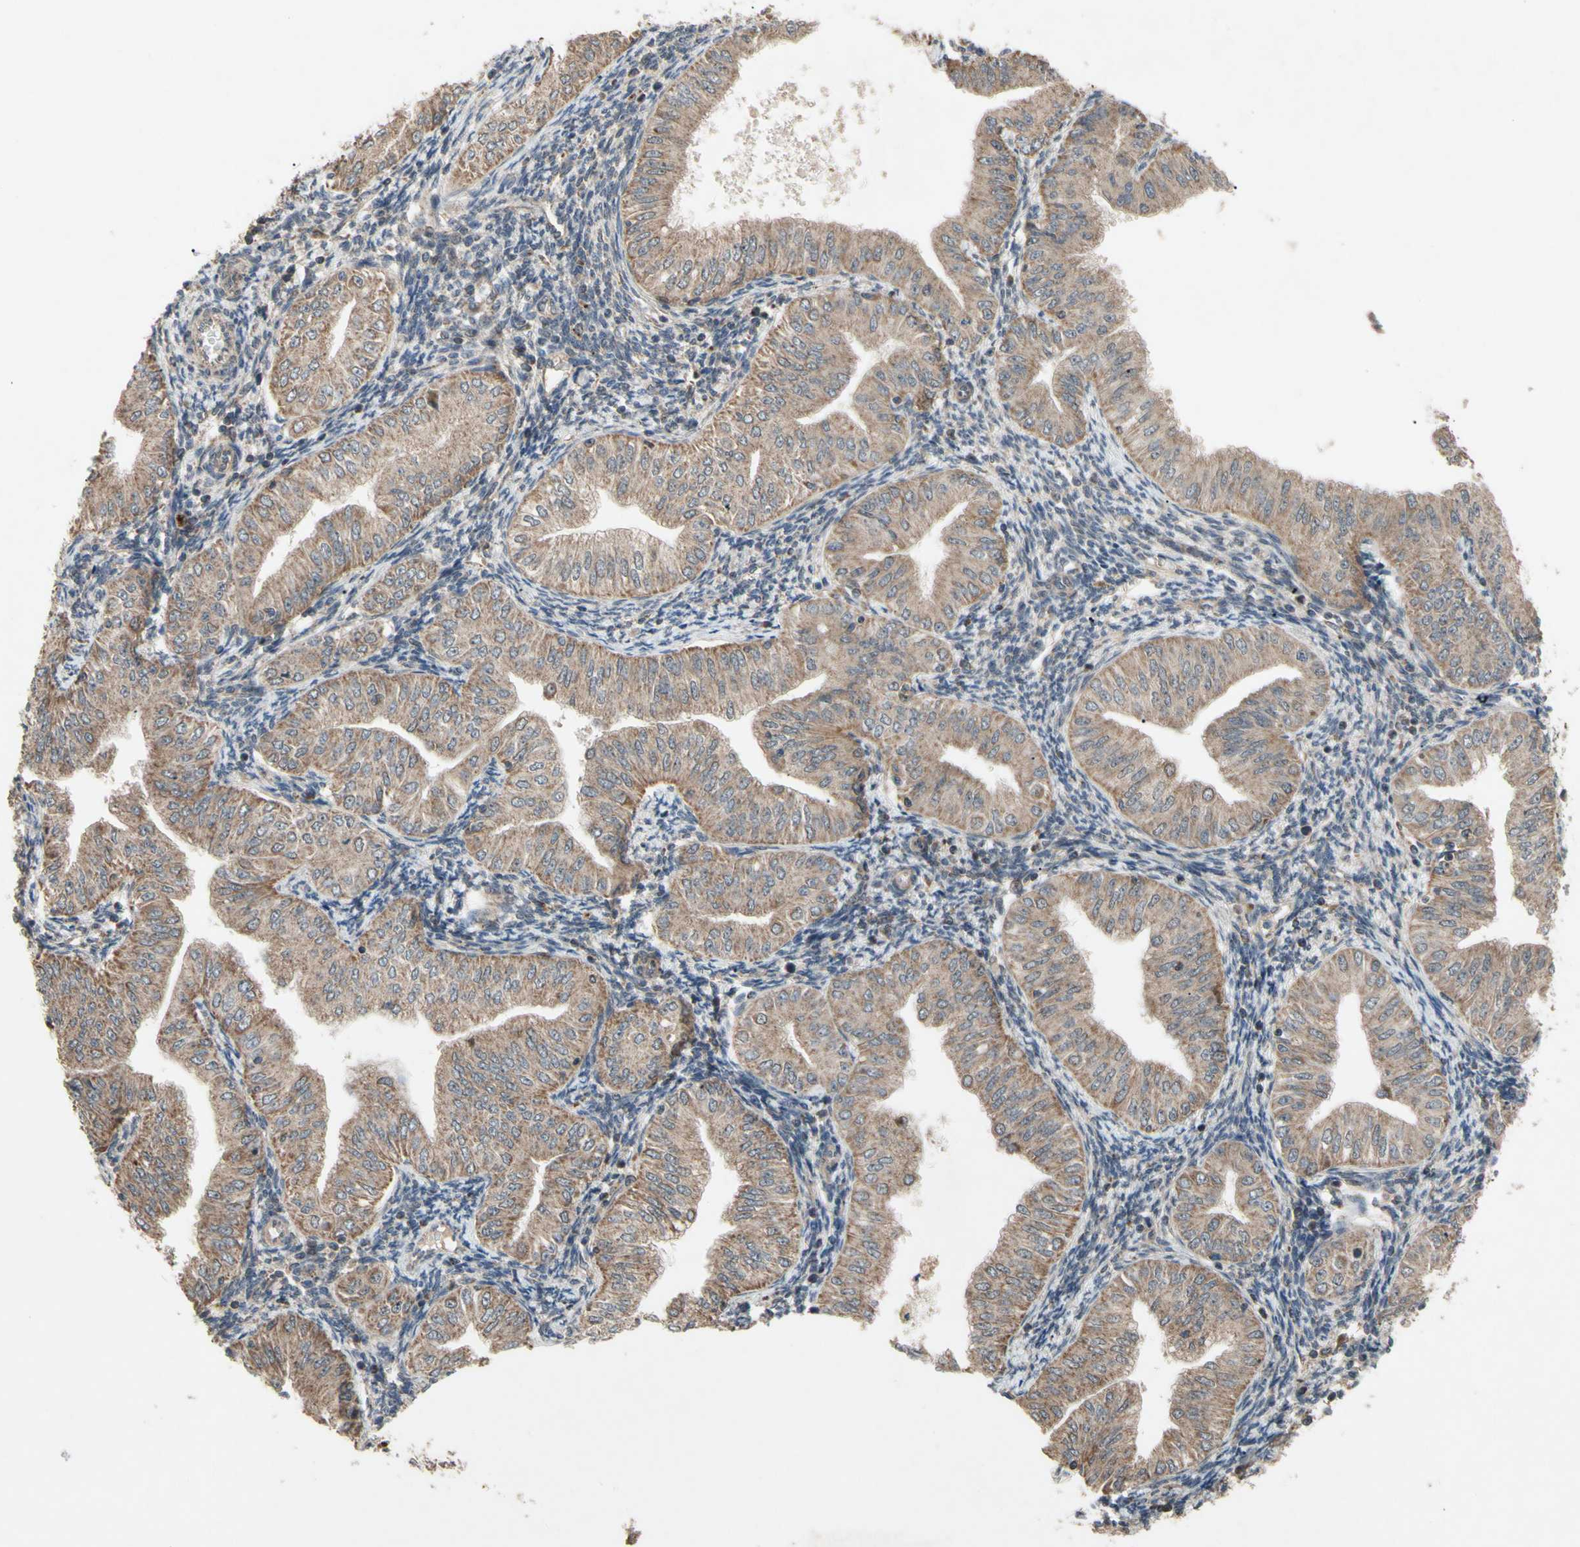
{"staining": {"intensity": "moderate", "quantity": ">75%", "location": "cytoplasmic/membranous"}, "tissue": "endometrial cancer", "cell_type": "Tumor cells", "image_type": "cancer", "snomed": [{"axis": "morphology", "description": "Normal tissue, NOS"}, {"axis": "morphology", "description": "Adenocarcinoma, NOS"}, {"axis": "topography", "description": "Endometrium"}], "caption": "The histopathology image displays immunohistochemical staining of endometrial cancer. There is moderate cytoplasmic/membranous staining is seen in about >75% of tumor cells.", "gene": "CD164", "patient": {"sex": "female", "age": 53}}